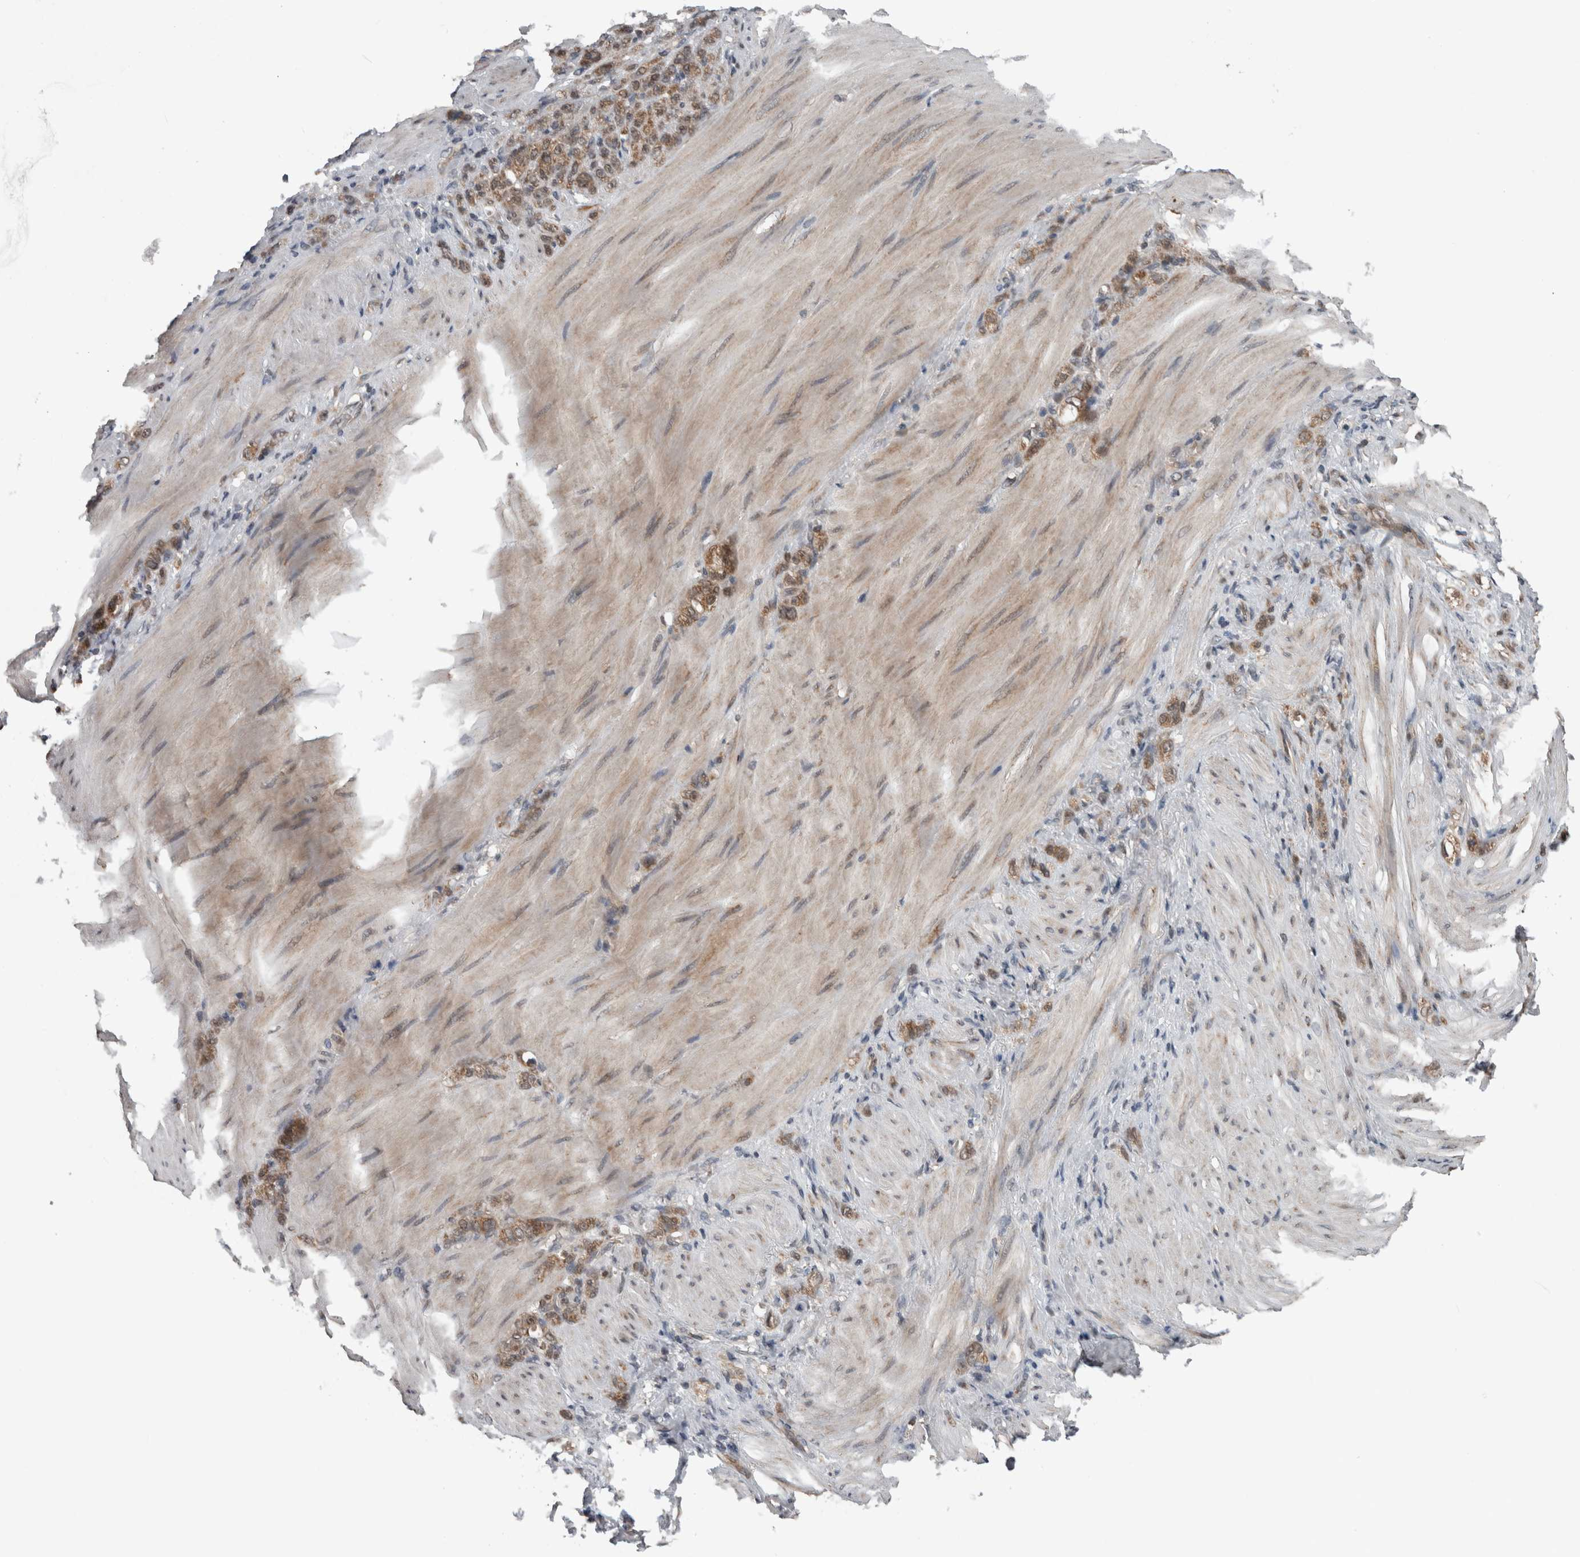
{"staining": {"intensity": "moderate", "quantity": ">75%", "location": "cytoplasmic/membranous"}, "tissue": "stomach cancer", "cell_type": "Tumor cells", "image_type": "cancer", "snomed": [{"axis": "morphology", "description": "Normal tissue, NOS"}, {"axis": "morphology", "description": "Adenocarcinoma, NOS"}, {"axis": "topography", "description": "Stomach"}], "caption": "Tumor cells exhibit moderate cytoplasmic/membranous expression in approximately >75% of cells in stomach cancer (adenocarcinoma). Nuclei are stained in blue.", "gene": "ENY2", "patient": {"sex": "male", "age": 82}}